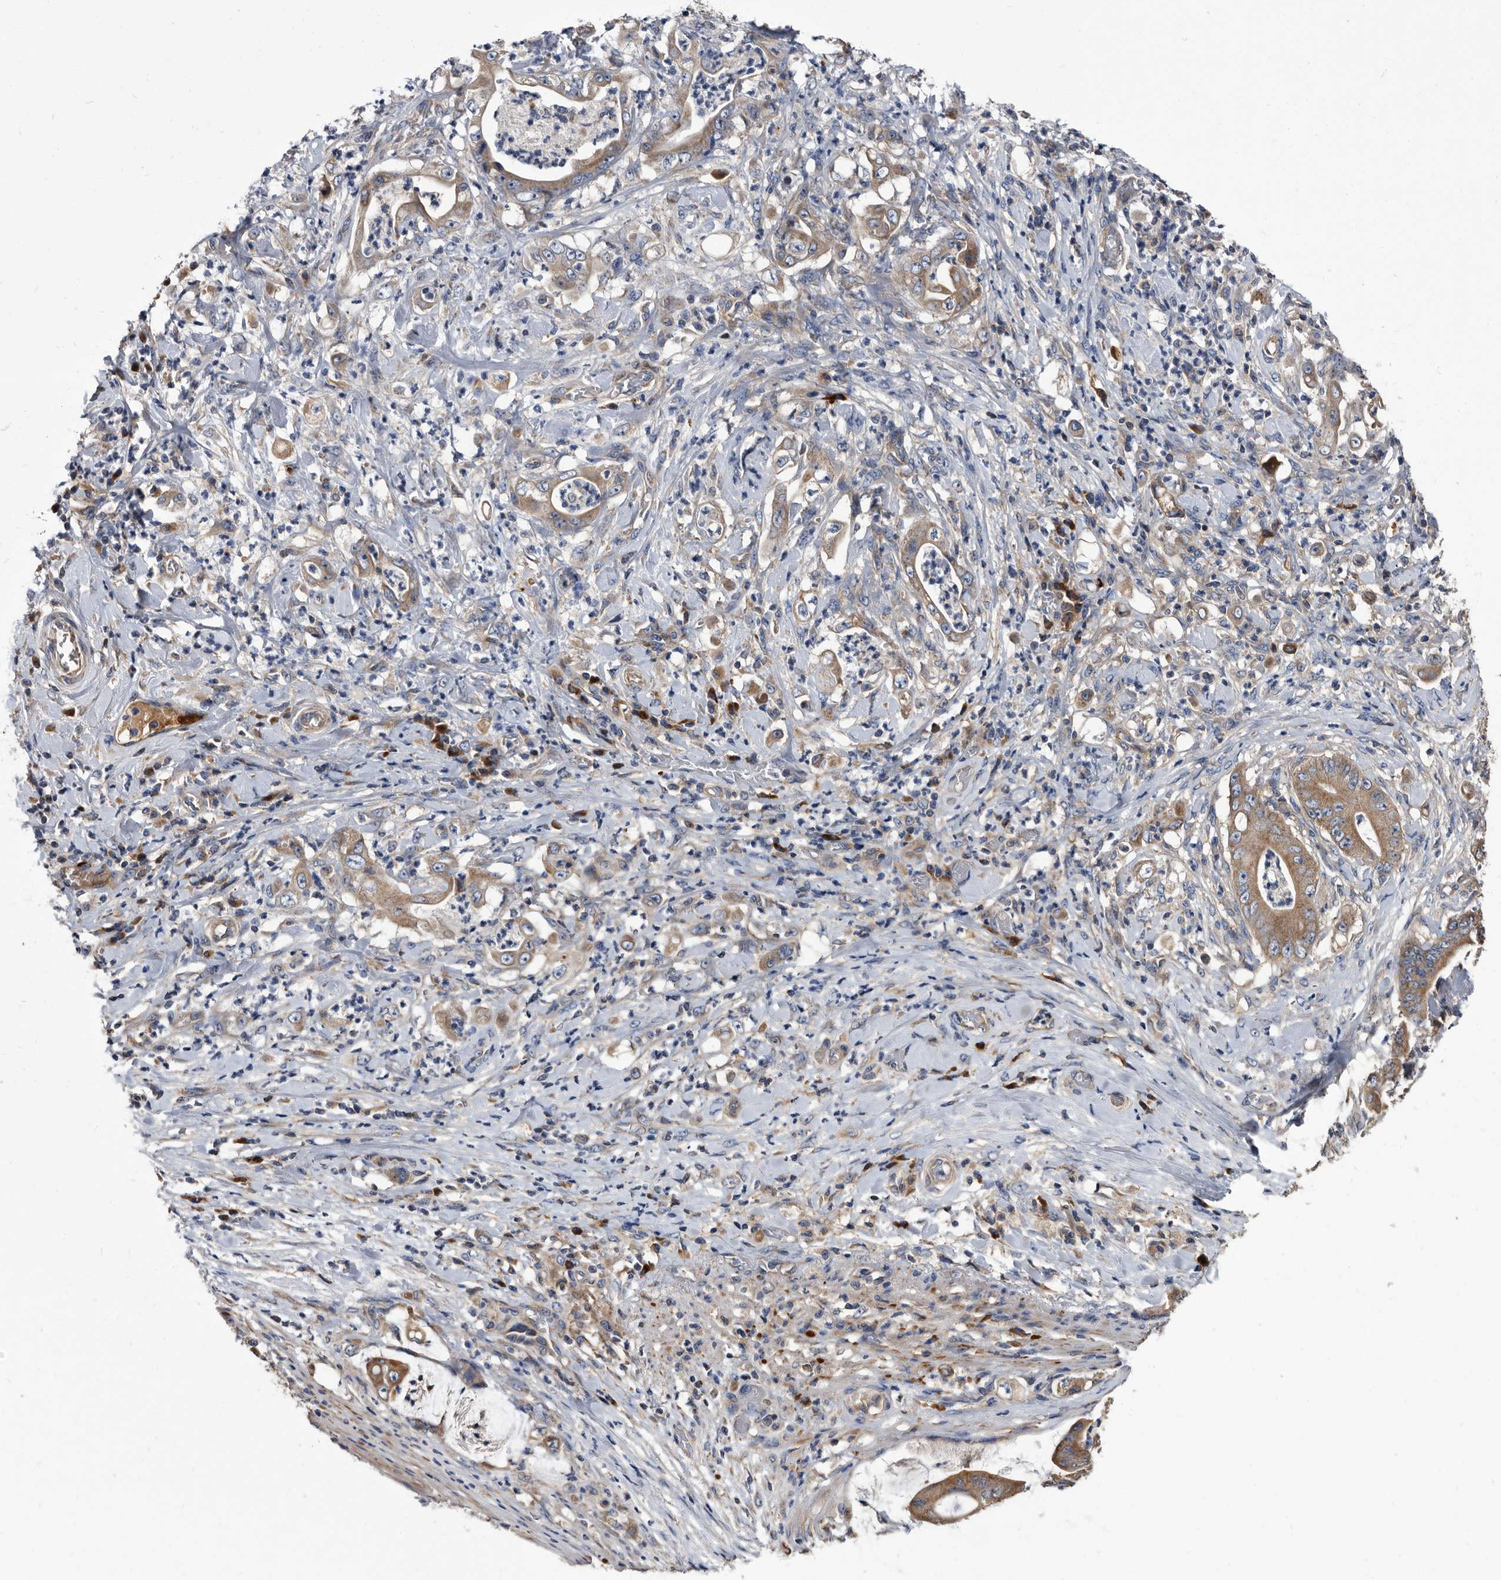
{"staining": {"intensity": "moderate", "quantity": ">75%", "location": "cytoplasmic/membranous"}, "tissue": "stomach cancer", "cell_type": "Tumor cells", "image_type": "cancer", "snomed": [{"axis": "morphology", "description": "Adenocarcinoma, NOS"}, {"axis": "topography", "description": "Stomach"}], "caption": "Stomach cancer stained with a brown dye displays moderate cytoplasmic/membranous positive staining in about >75% of tumor cells.", "gene": "DTNBP1", "patient": {"sex": "female", "age": 73}}